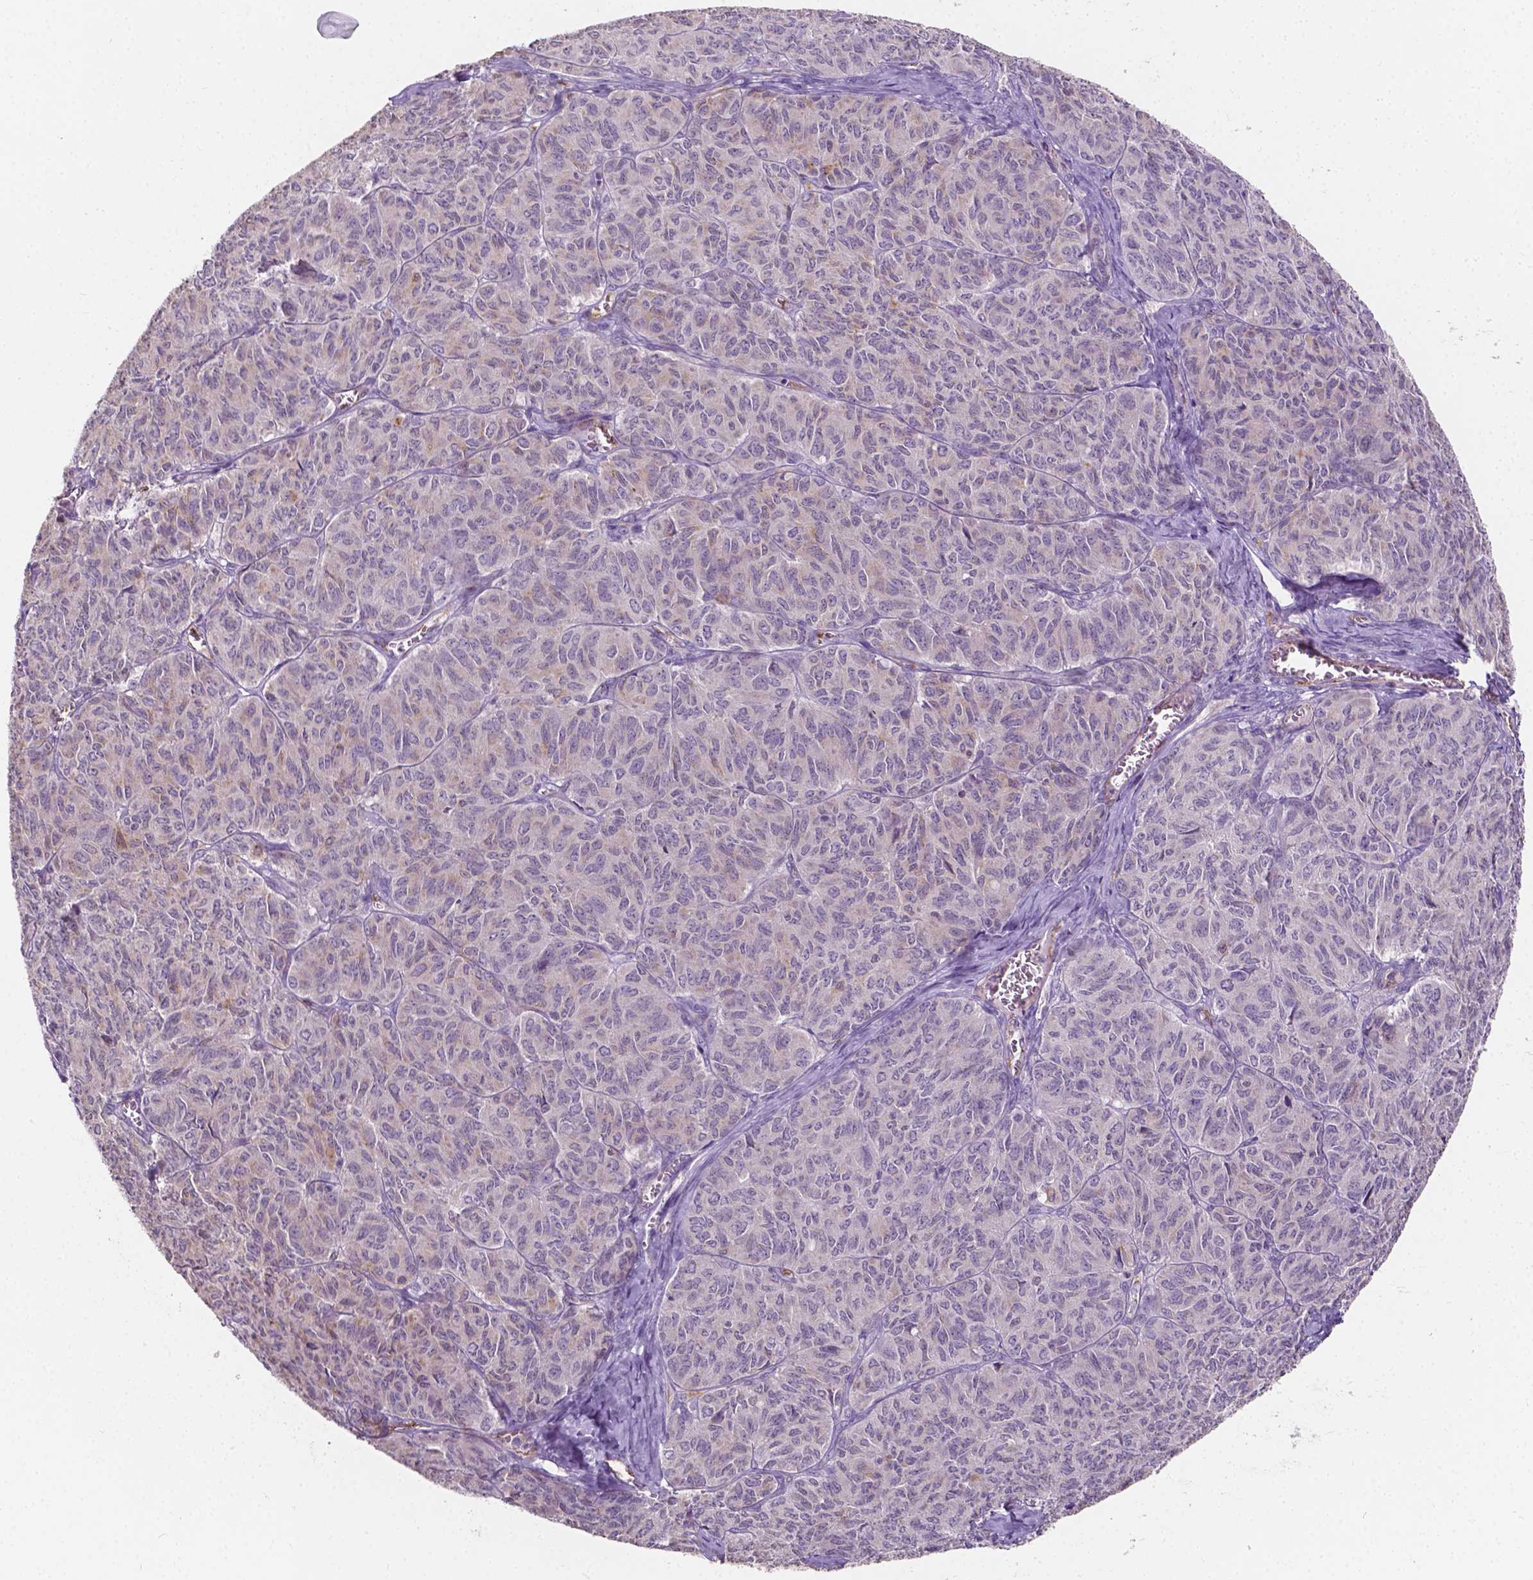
{"staining": {"intensity": "weak", "quantity": "<25%", "location": "cytoplasmic/membranous"}, "tissue": "ovarian cancer", "cell_type": "Tumor cells", "image_type": "cancer", "snomed": [{"axis": "morphology", "description": "Carcinoma, endometroid"}, {"axis": "topography", "description": "Ovary"}], "caption": "Tumor cells are negative for brown protein staining in endometroid carcinoma (ovarian).", "gene": "SLC22A4", "patient": {"sex": "female", "age": 80}}